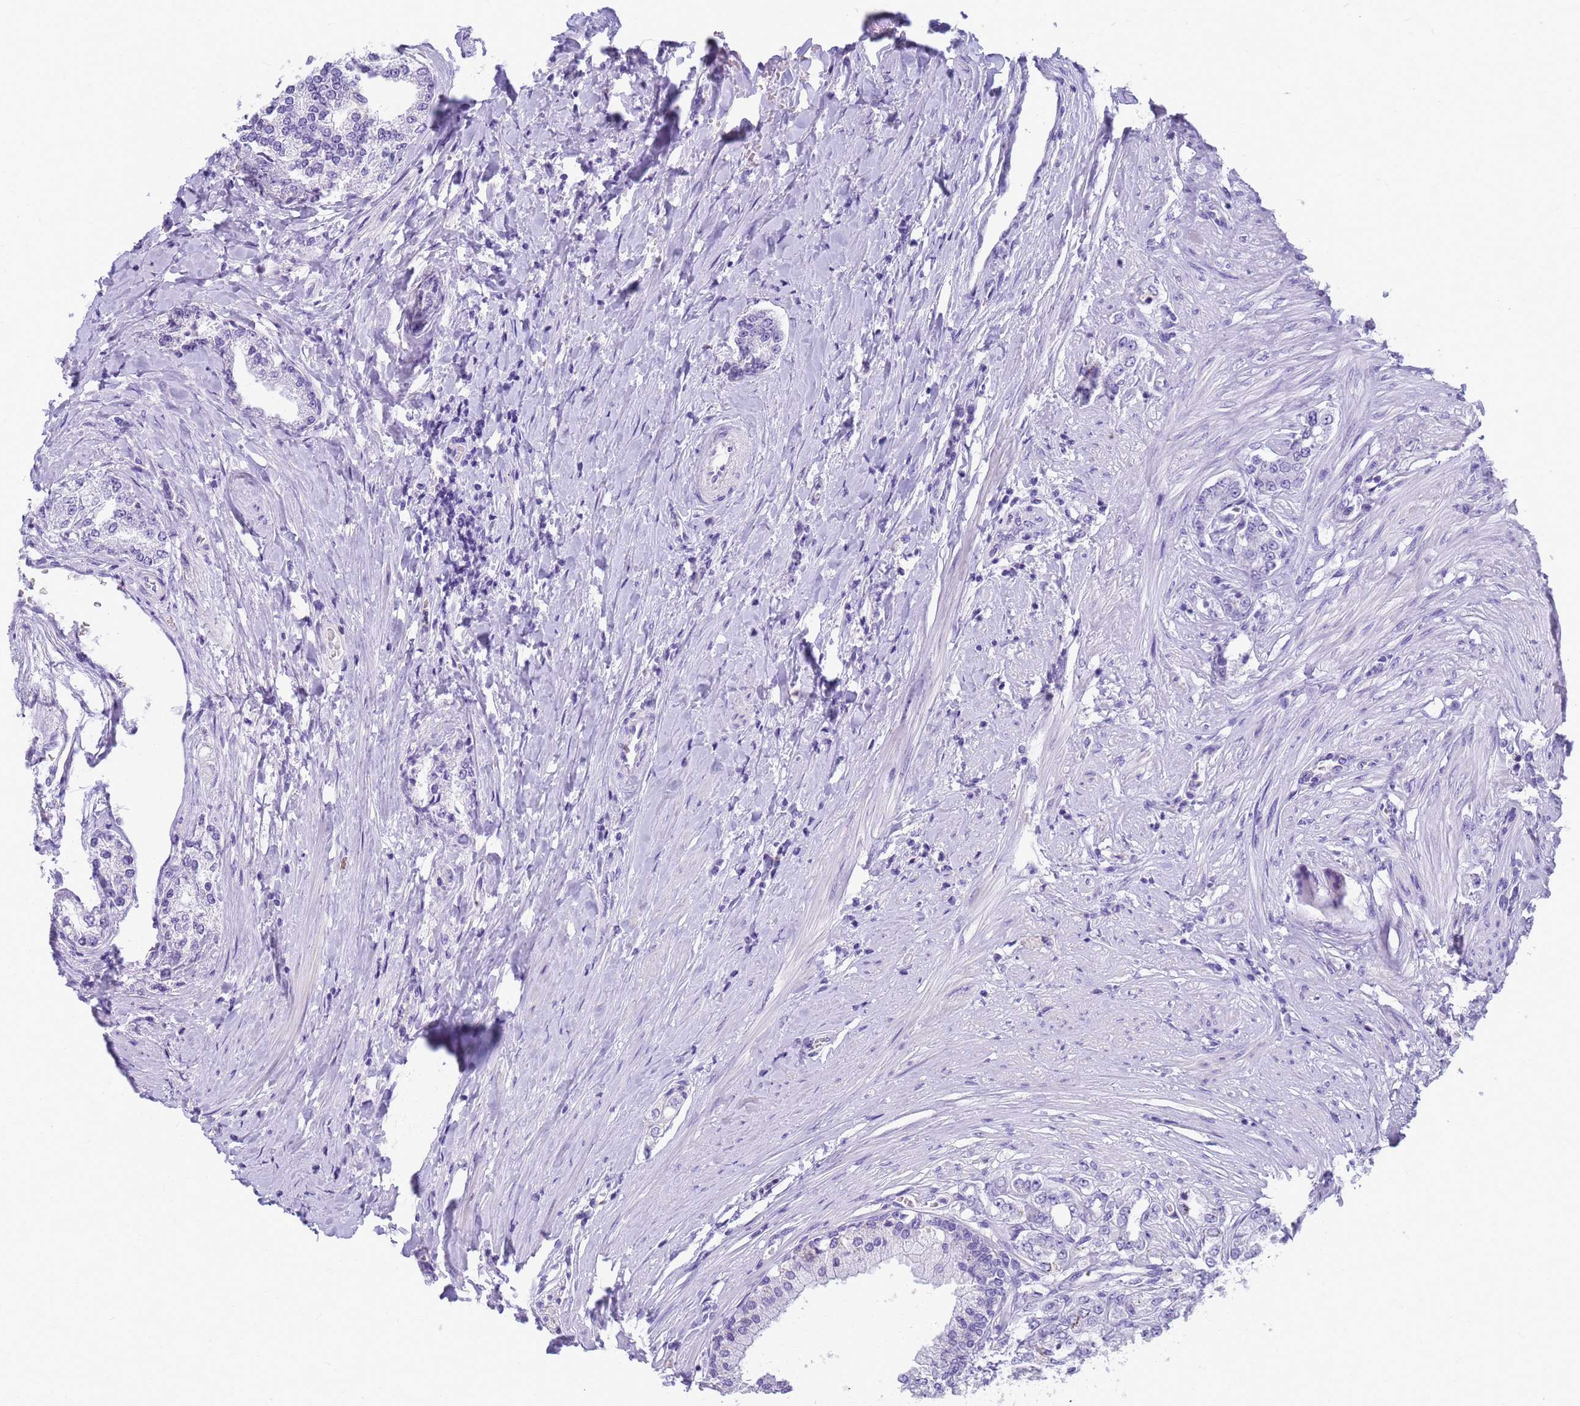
{"staining": {"intensity": "negative", "quantity": "none", "location": "none"}, "tissue": "prostate cancer", "cell_type": "Tumor cells", "image_type": "cancer", "snomed": [{"axis": "morphology", "description": "Adenocarcinoma, High grade"}, {"axis": "topography", "description": "Prostate"}], "caption": "A photomicrograph of prostate high-grade adenocarcinoma stained for a protein exhibits no brown staining in tumor cells.", "gene": "RNASE2", "patient": {"sex": "male", "age": 64}}